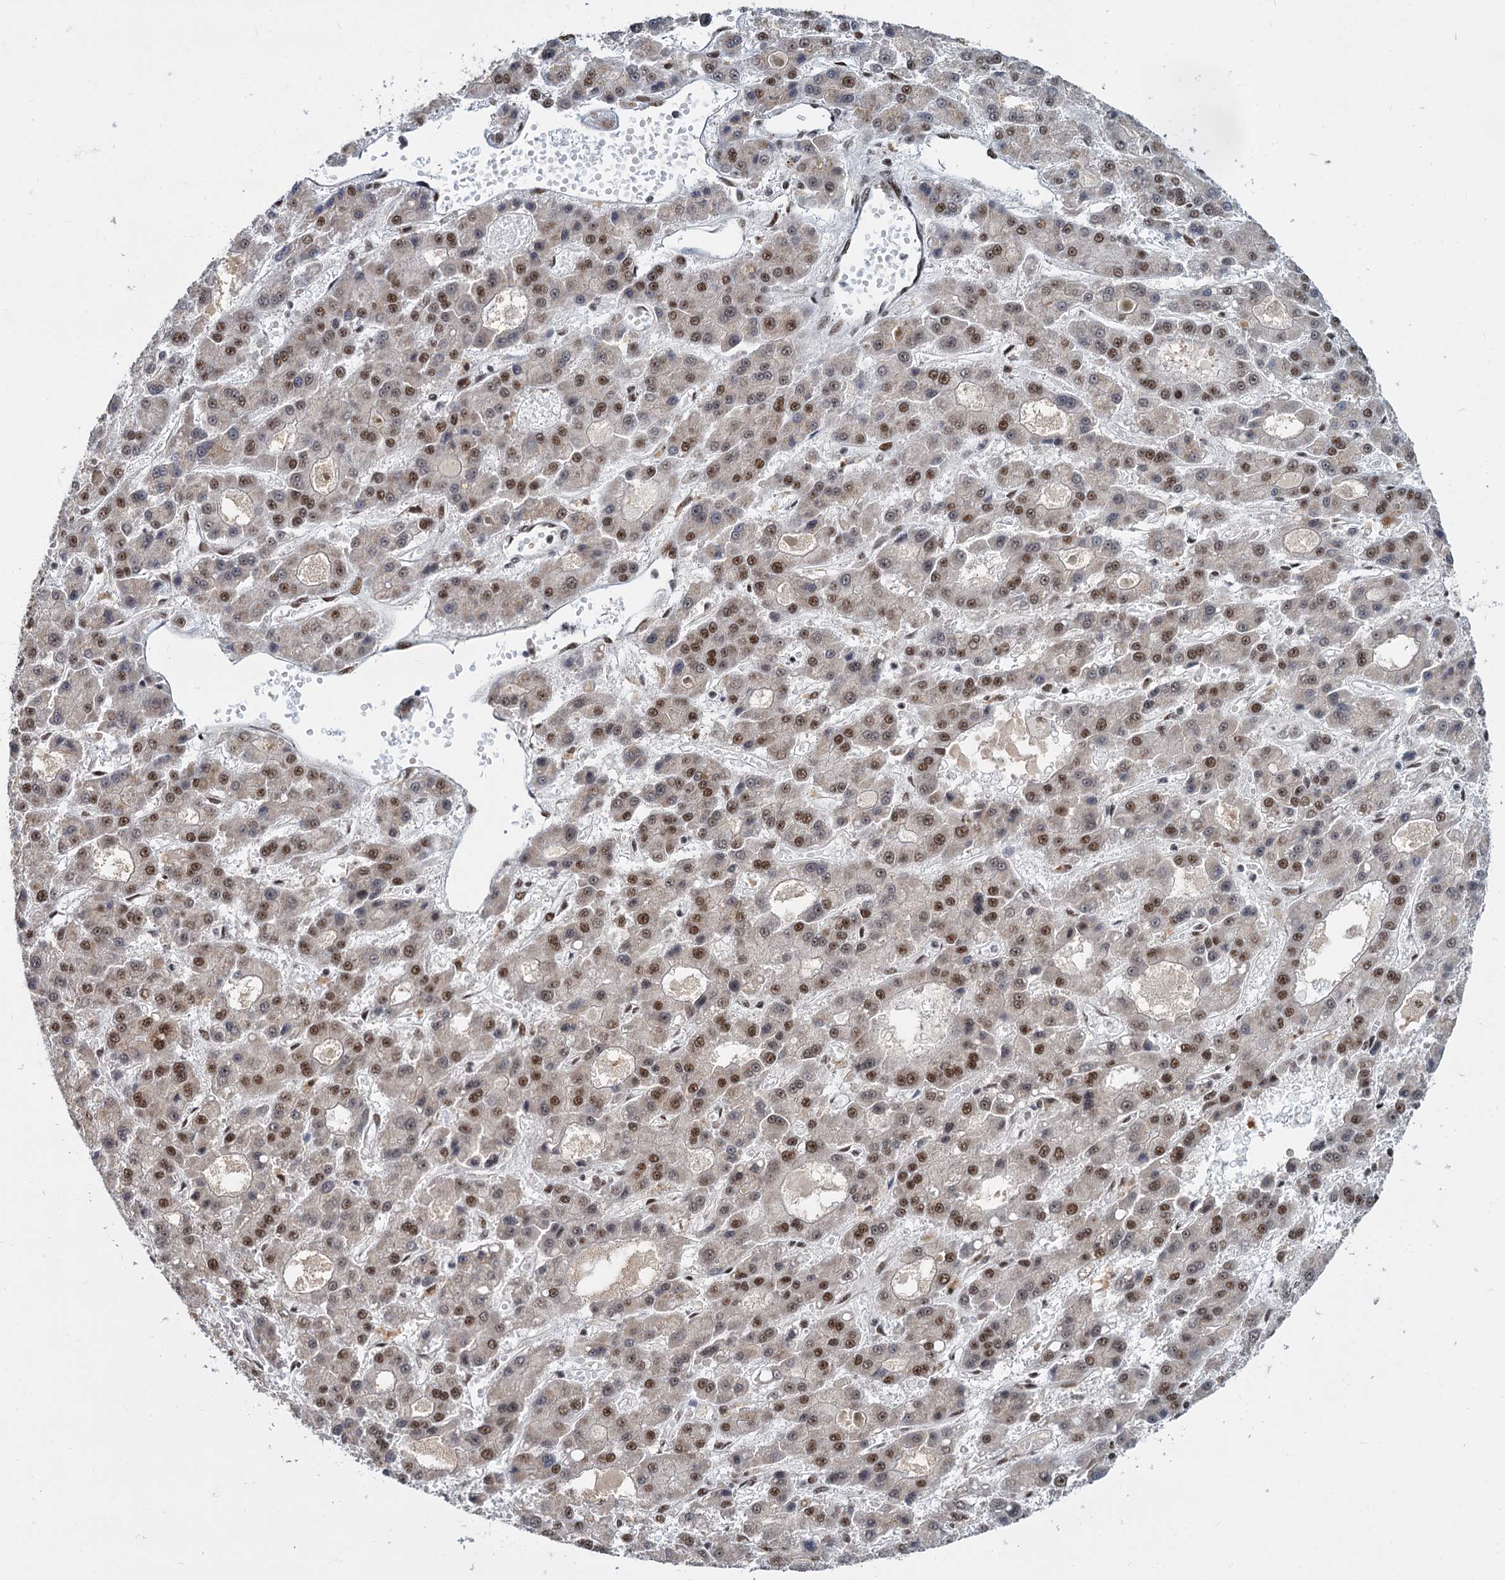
{"staining": {"intensity": "moderate", "quantity": "<25%", "location": "nuclear"}, "tissue": "liver cancer", "cell_type": "Tumor cells", "image_type": "cancer", "snomed": [{"axis": "morphology", "description": "Carcinoma, Hepatocellular, NOS"}, {"axis": "topography", "description": "Liver"}], "caption": "Hepatocellular carcinoma (liver) stained with a brown dye shows moderate nuclear positive staining in approximately <25% of tumor cells.", "gene": "WBP4", "patient": {"sex": "male", "age": 70}}